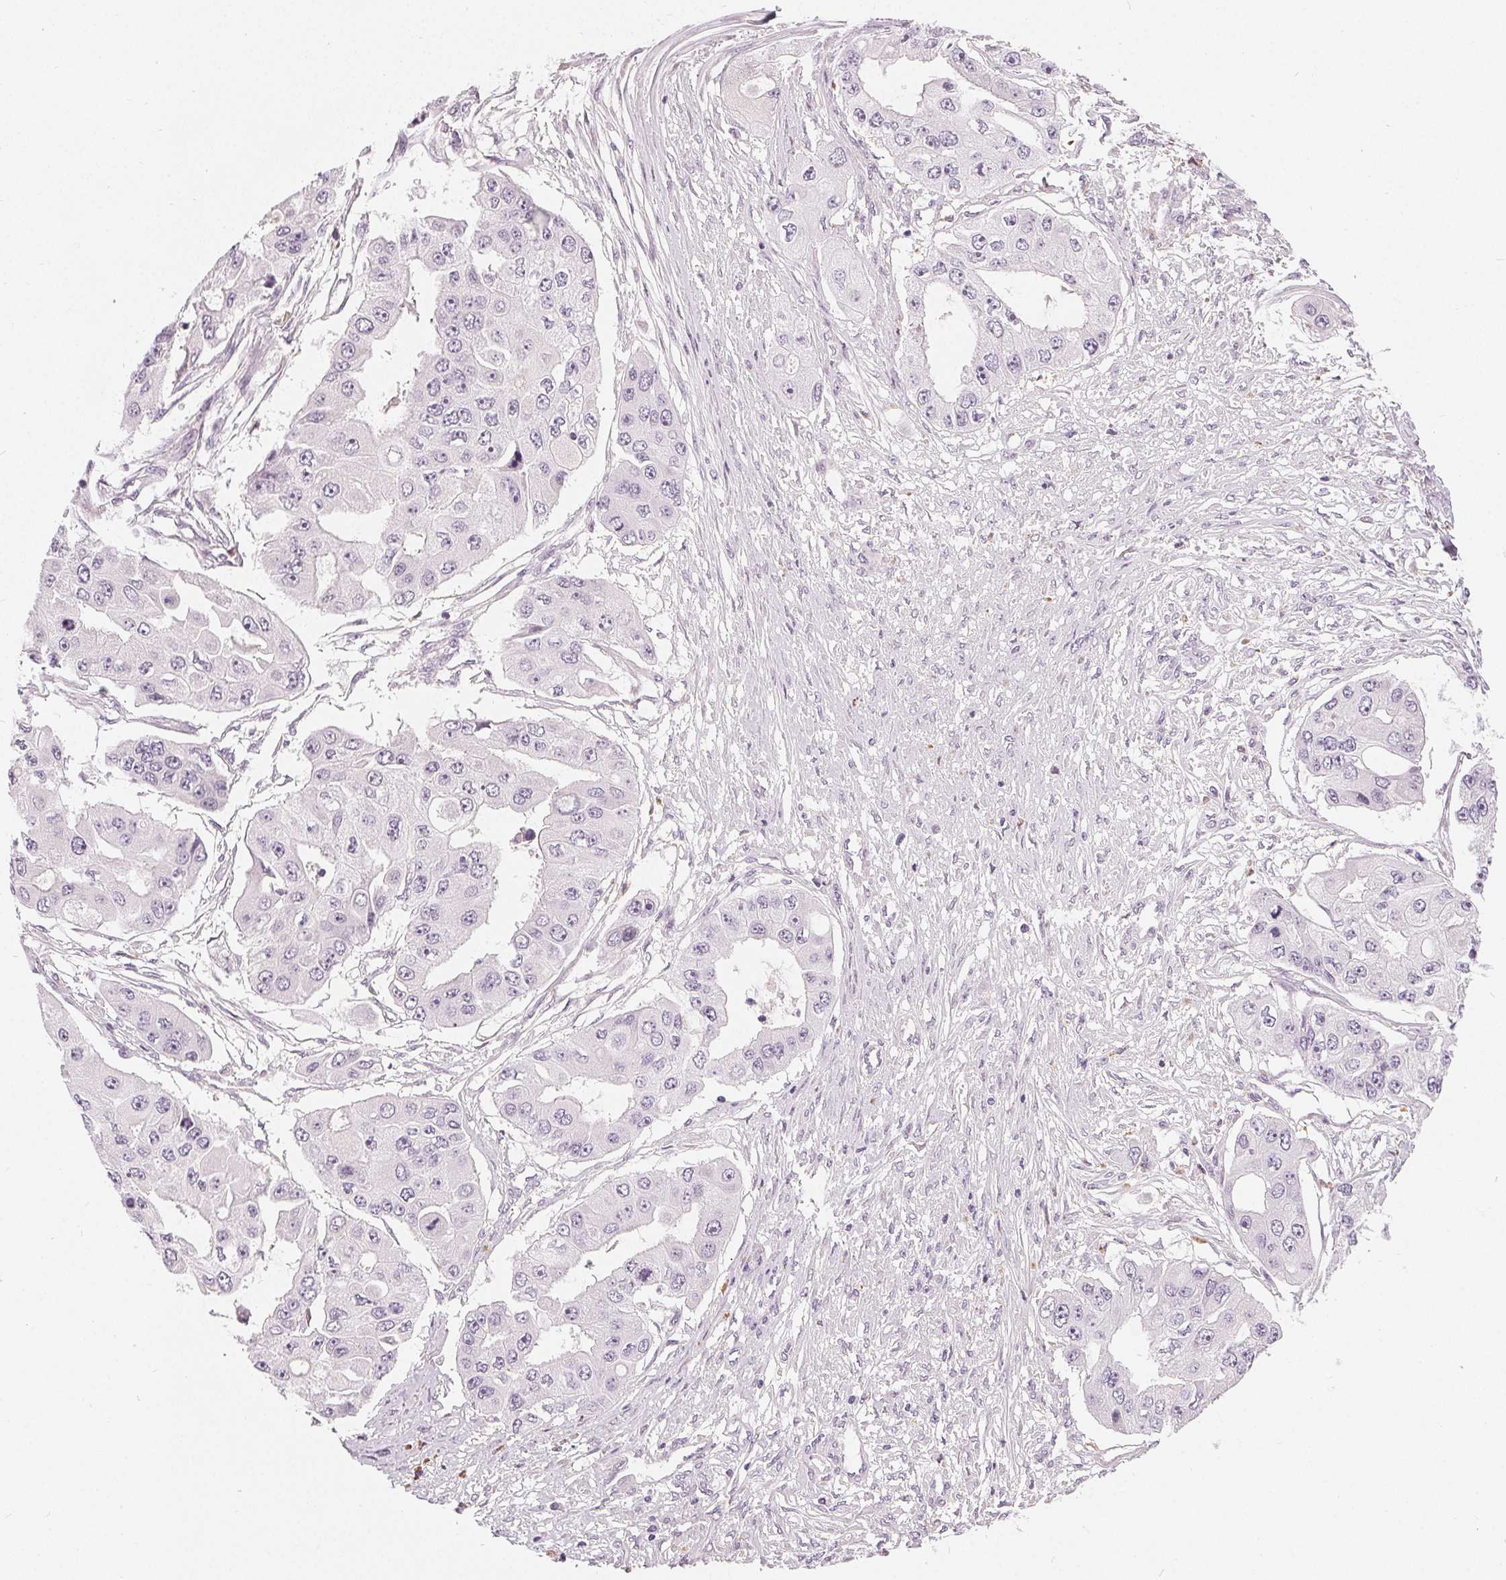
{"staining": {"intensity": "negative", "quantity": "none", "location": "none"}, "tissue": "ovarian cancer", "cell_type": "Tumor cells", "image_type": "cancer", "snomed": [{"axis": "morphology", "description": "Cystadenocarcinoma, serous, NOS"}, {"axis": "topography", "description": "Ovary"}], "caption": "An image of human ovarian cancer is negative for staining in tumor cells.", "gene": "HOPX", "patient": {"sex": "female", "age": 56}}